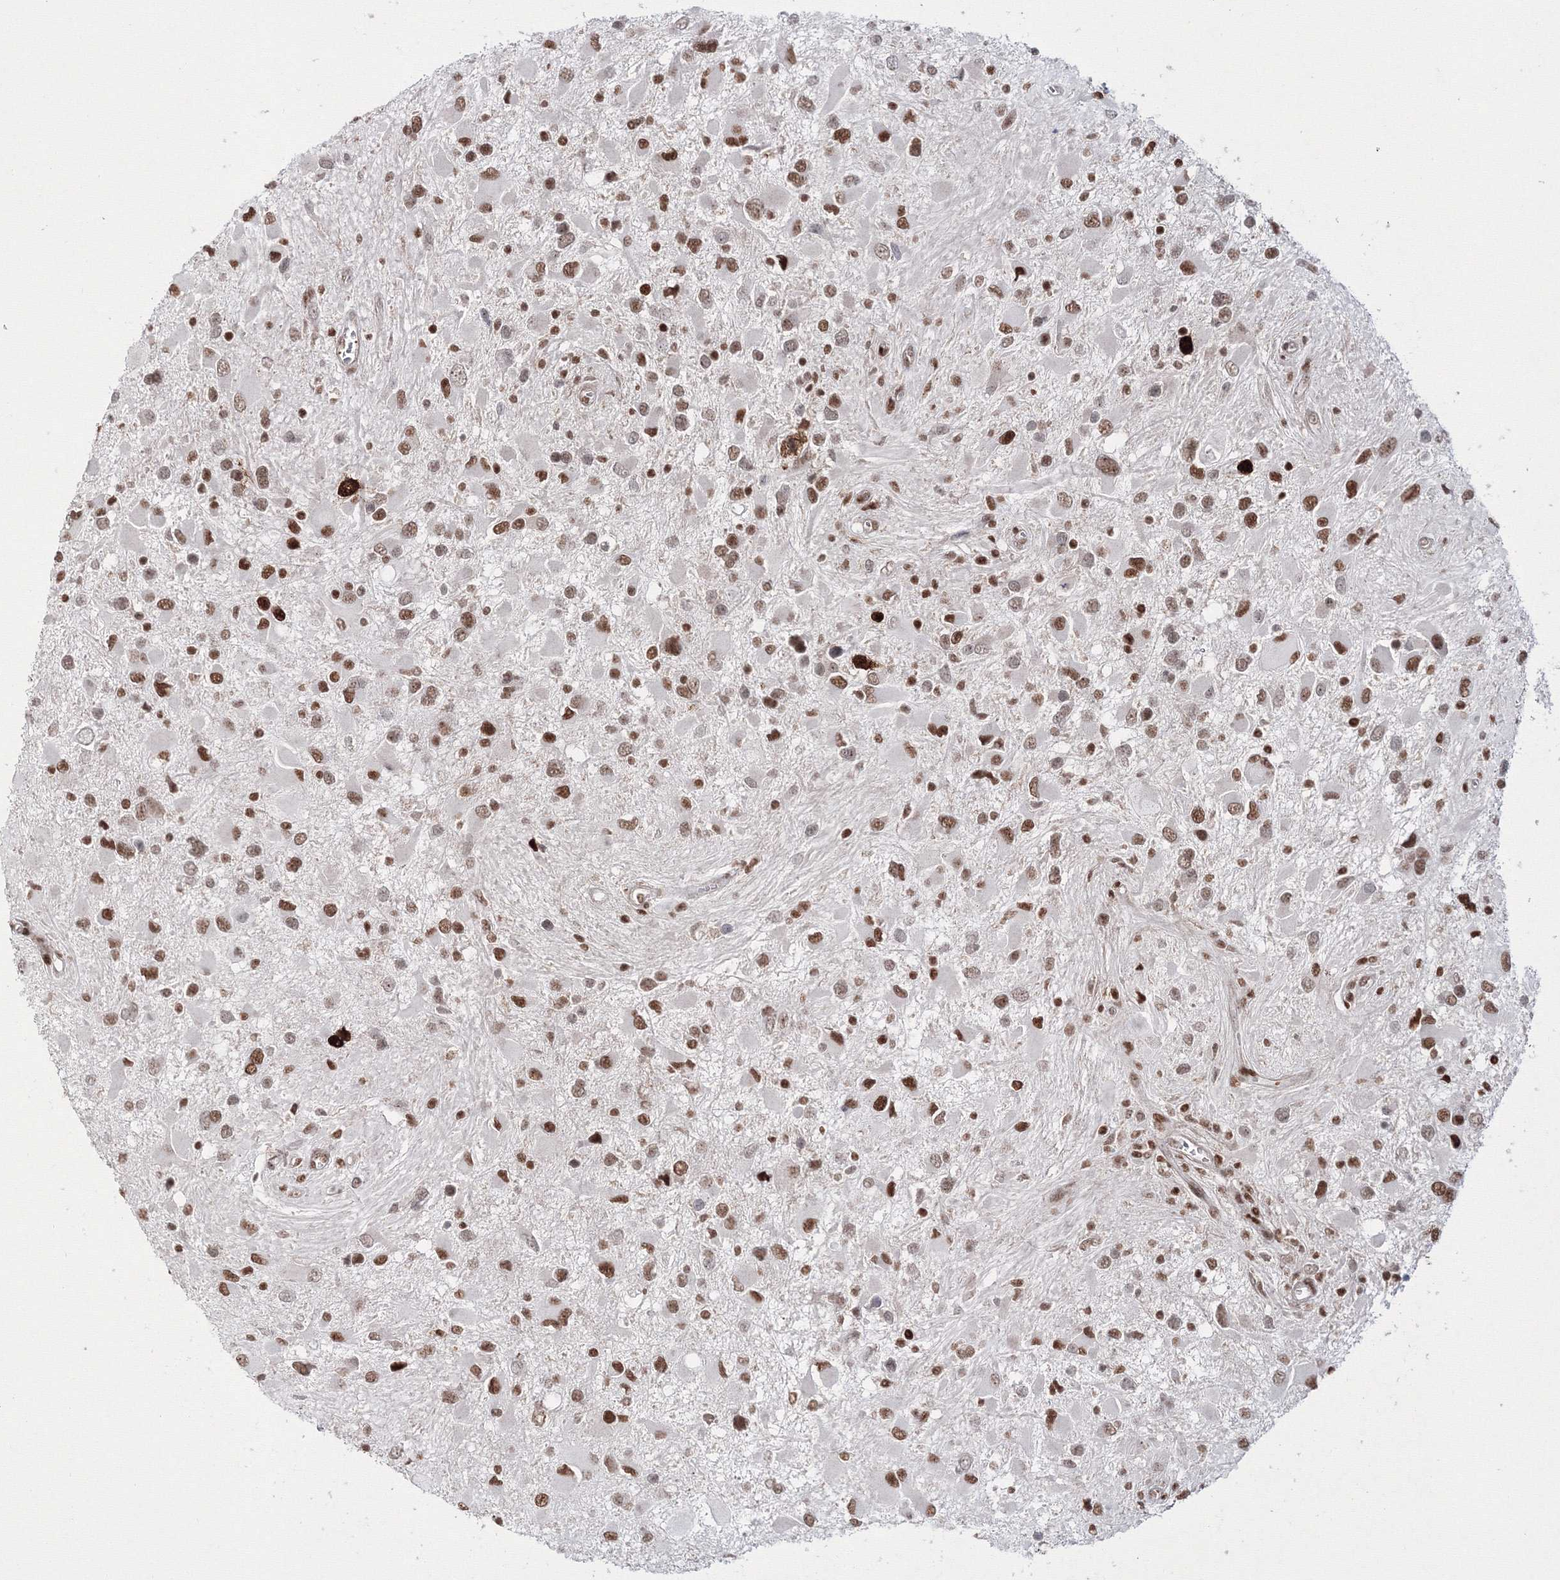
{"staining": {"intensity": "moderate", "quantity": ">75%", "location": "nuclear"}, "tissue": "glioma", "cell_type": "Tumor cells", "image_type": "cancer", "snomed": [{"axis": "morphology", "description": "Glioma, malignant, High grade"}, {"axis": "topography", "description": "Brain"}], "caption": "Glioma stained with DAB IHC demonstrates medium levels of moderate nuclear expression in approximately >75% of tumor cells.", "gene": "LIG1", "patient": {"sex": "male", "age": 53}}